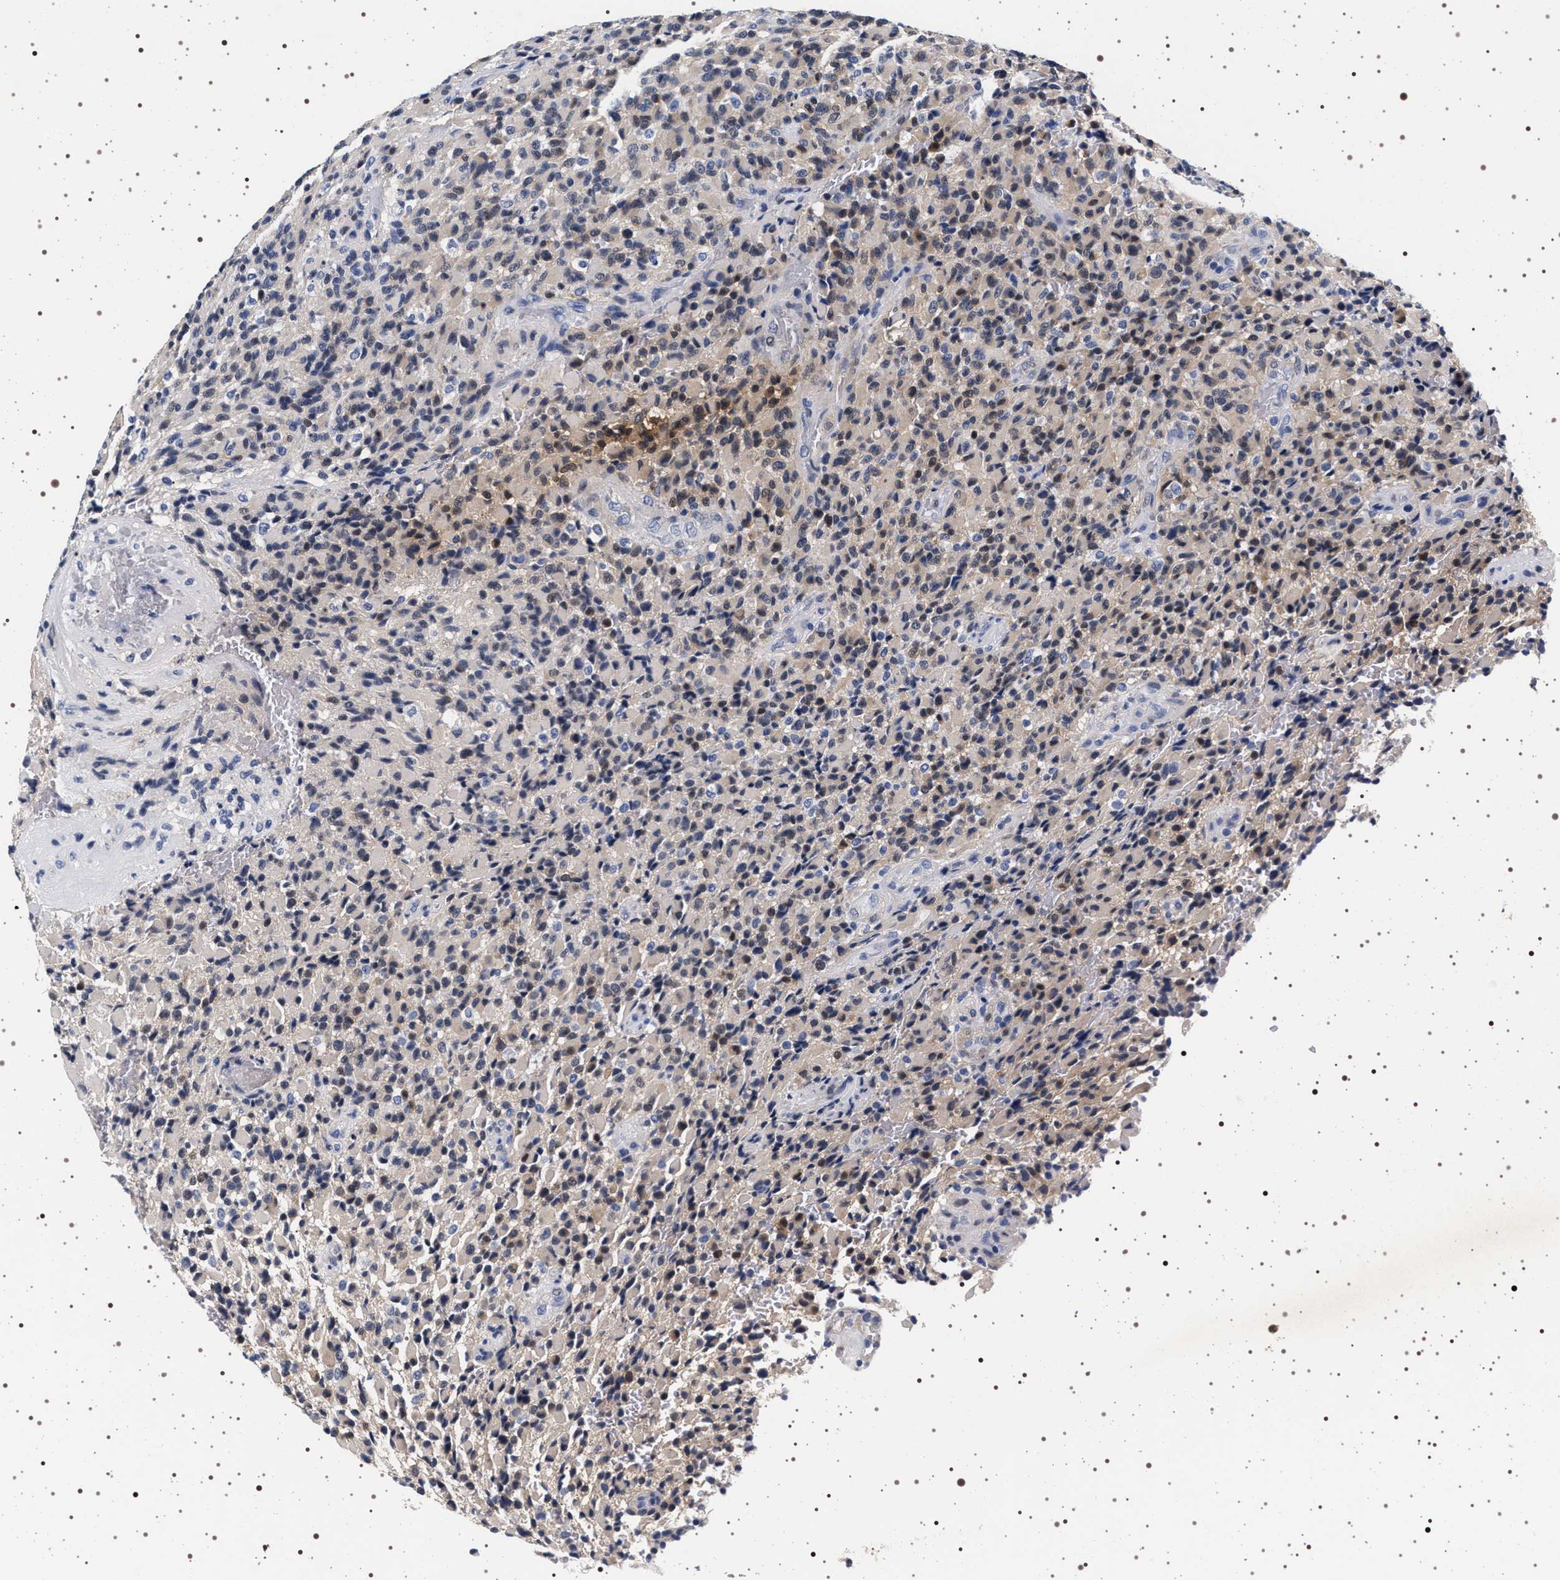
{"staining": {"intensity": "weak", "quantity": "<25%", "location": "cytoplasmic/membranous"}, "tissue": "glioma", "cell_type": "Tumor cells", "image_type": "cancer", "snomed": [{"axis": "morphology", "description": "Glioma, malignant, High grade"}, {"axis": "topography", "description": "Brain"}], "caption": "There is no significant expression in tumor cells of malignant glioma (high-grade). The staining was performed using DAB (3,3'-diaminobenzidine) to visualize the protein expression in brown, while the nuclei were stained in blue with hematoxylin (Magnification: 20x).", "gene": "MAPK10", "patient": {"sex": "male", "age": 71}}